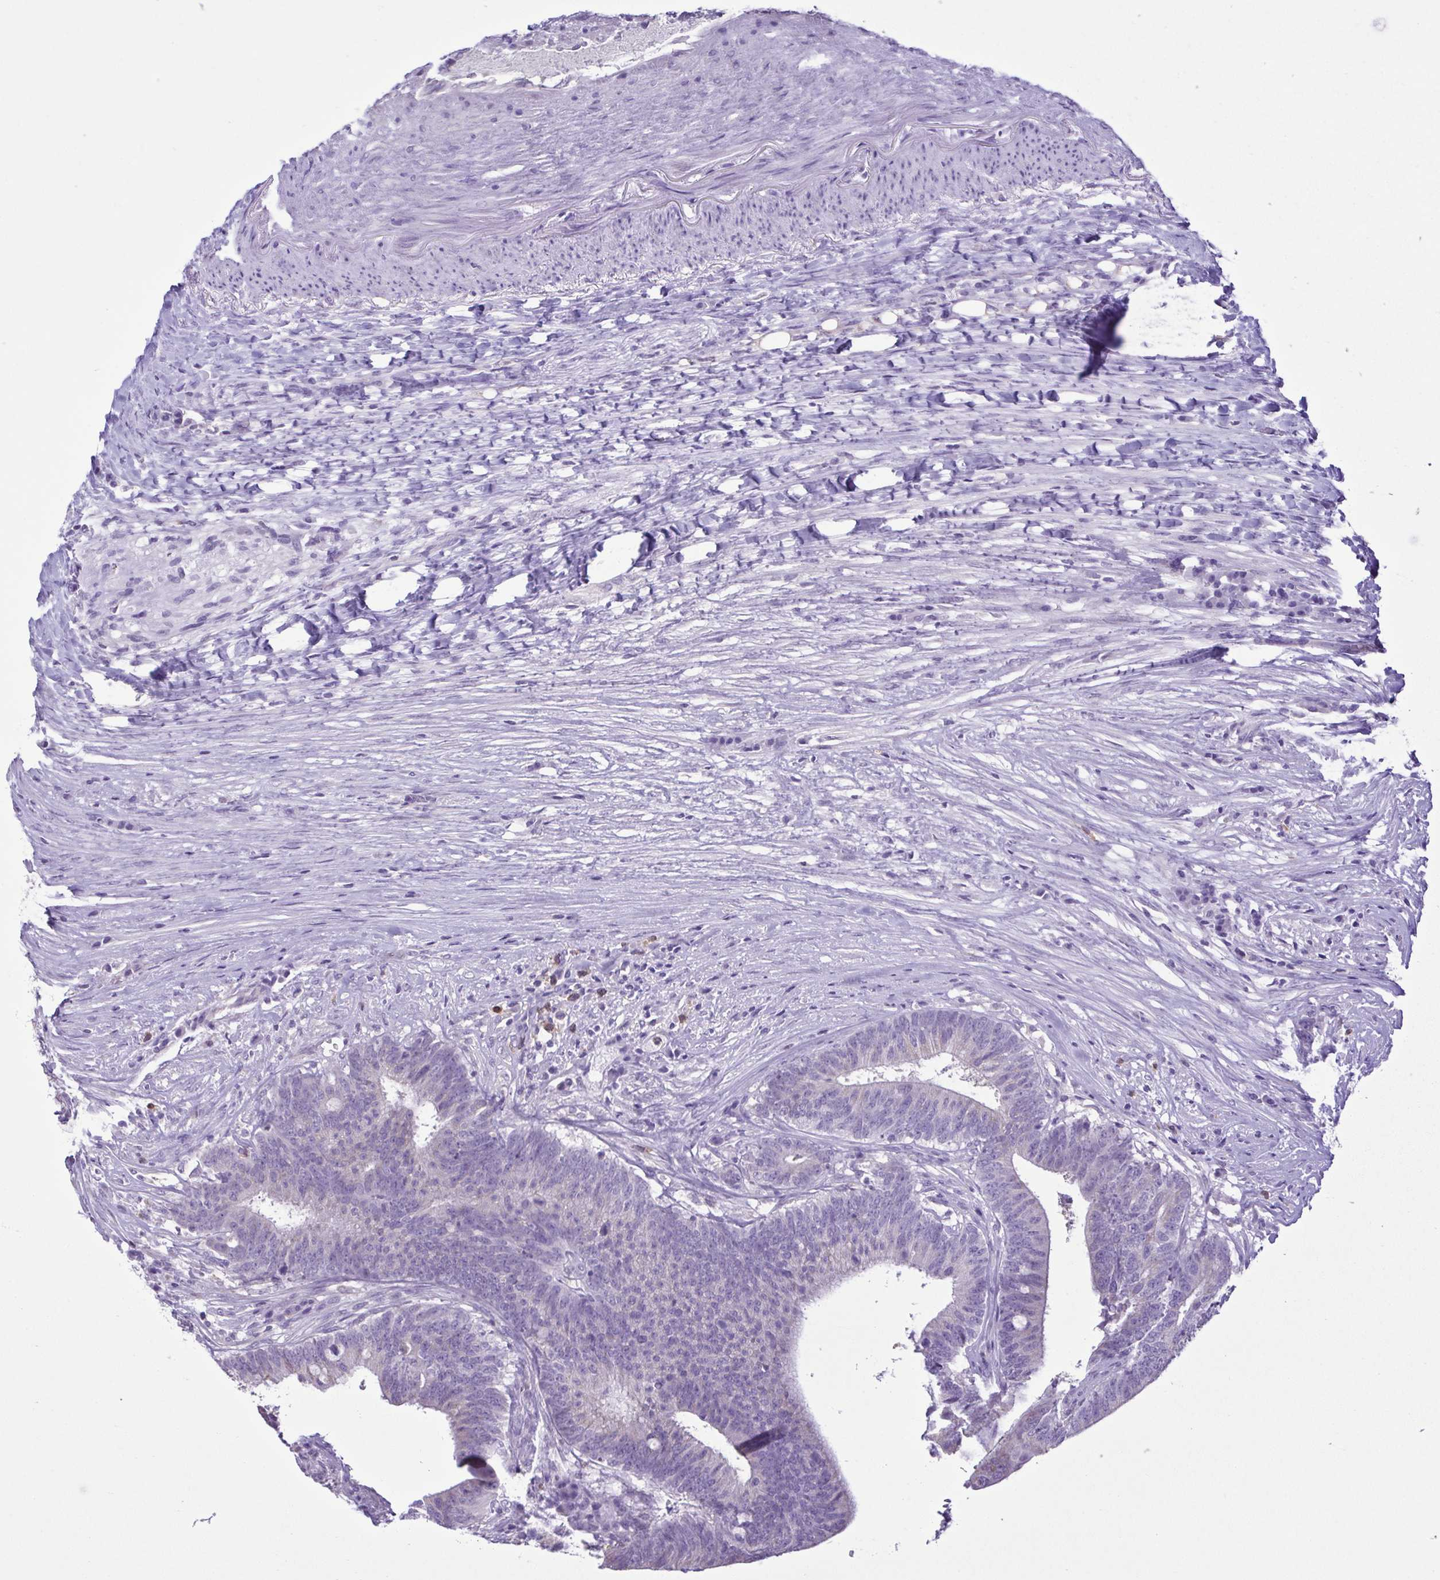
{"staining": {"intensity": "negative", "quantity": "none", "location": "none"}, "tissue": "colorectal cancer", "cell_type": "Tumor cells", "image_type": "cancer", "snomed": [{"axis": "morphology", "description": "Adenocarcinoma, NOS"}, {"axis": "topography", "description": "Colon"}], "caption": "Immunohistochemistry (IHC) image of neoplastic tissue: colorectal cancer (adenocarcinoma) stained with DAB shows no significant protein staining in tumor cells. (DAB (3,3'-diaminobenzidine) immunohistochemistry visualized using brightfield microscopy, high magnification).", "gene": "CBY2", "patient": {"sex": "female", "age": 43}}